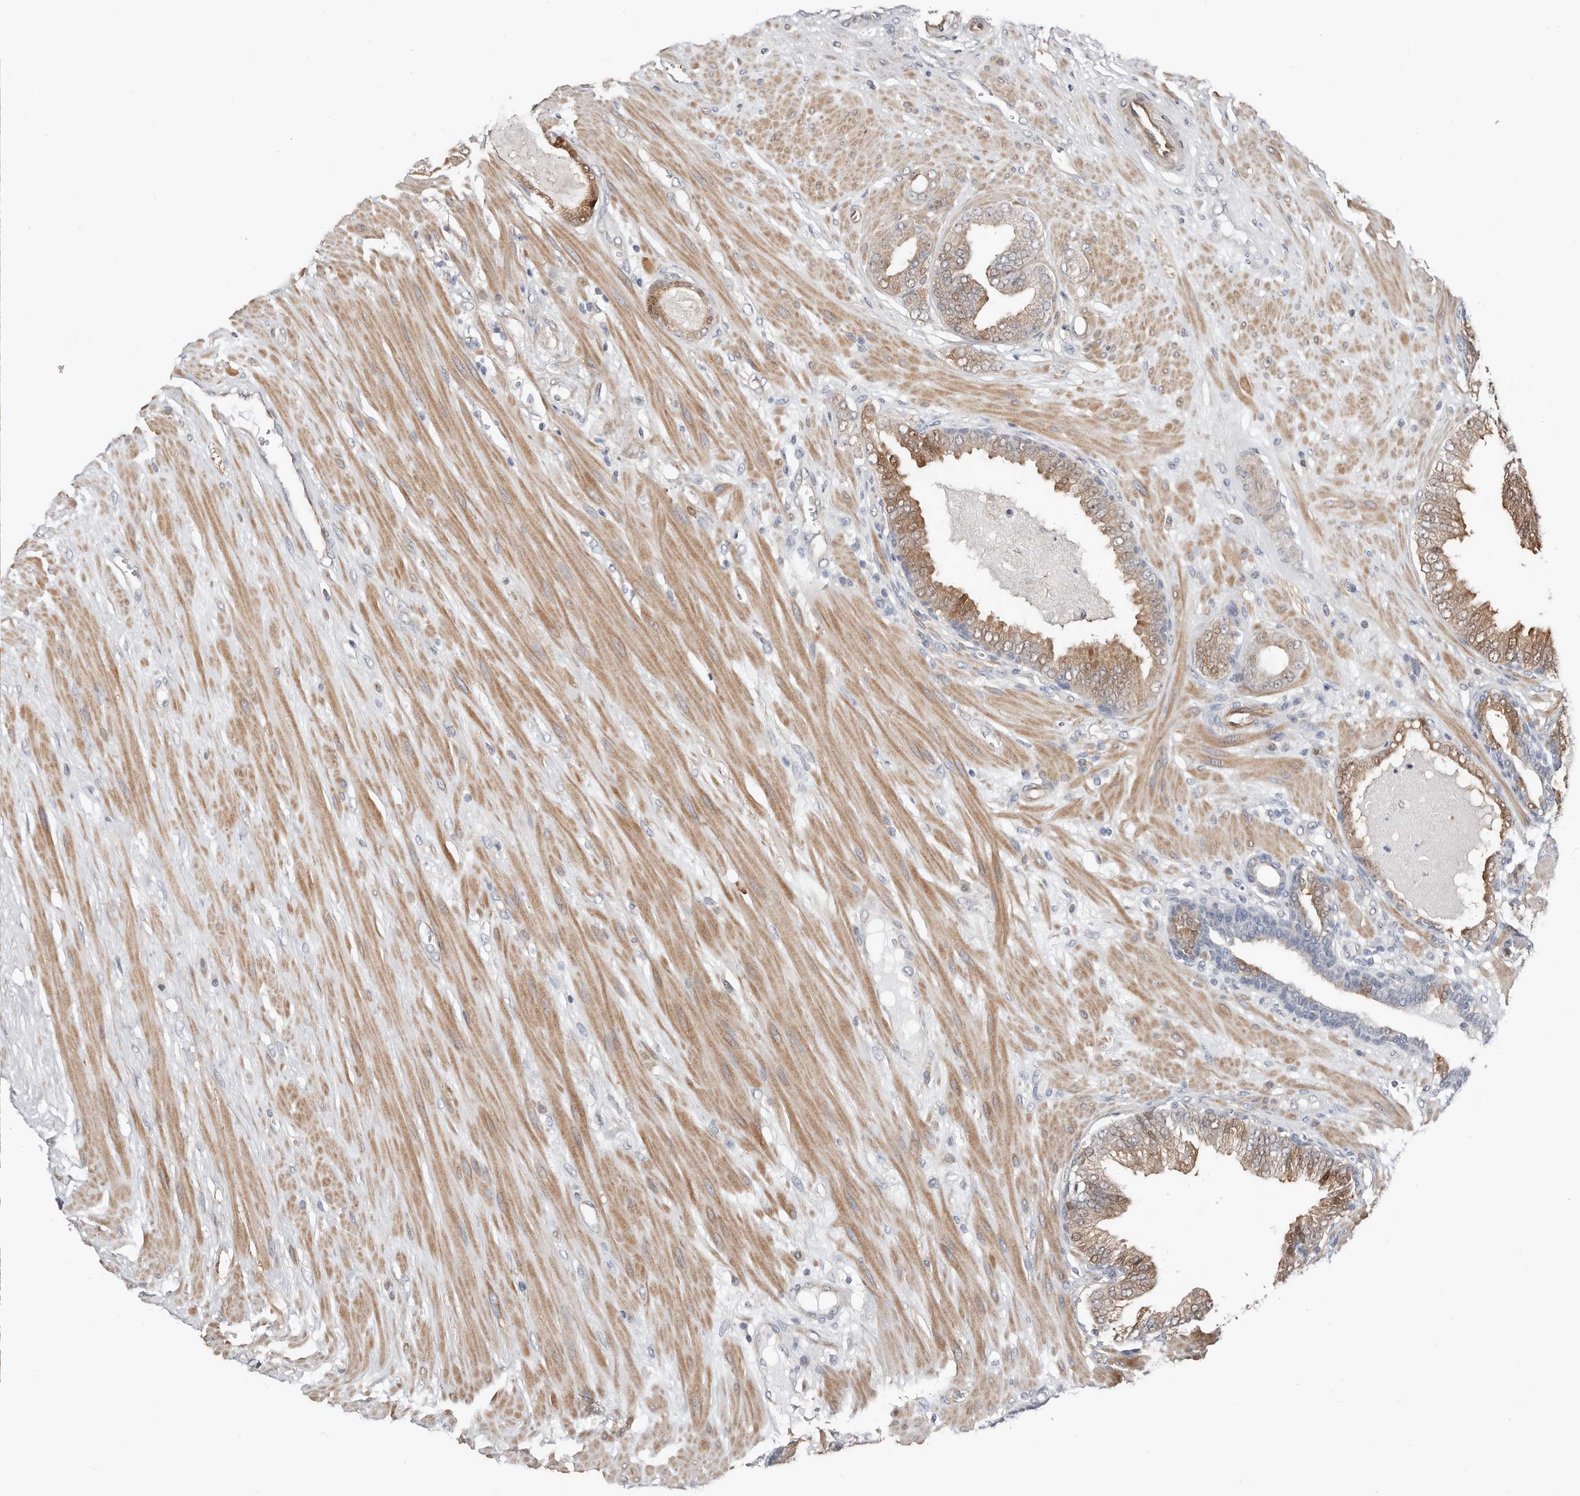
{"staining": {"intensity": "moderate", "quantity": "<25%", "location": "cytoplasmic/membranous"}, "tissue": "prostate cancer", "cell_type": "Tumor cells", "image_type": "cancer", "snomed": [{"axis": "morphology", "description": "Adenocarcinoma, Low grade"}, {"axis": "topography", "description": "Prostate"}], "caption": "Immunohistochemical staining of human adenocarcinoma (low-grade) (prostate) shows low levels of moderate cytoplasmic/membranous protein positivity in about <25% of tumor cells.", "gene": "ASRGL1", "patient": {"sex": "male", "age": 63}}